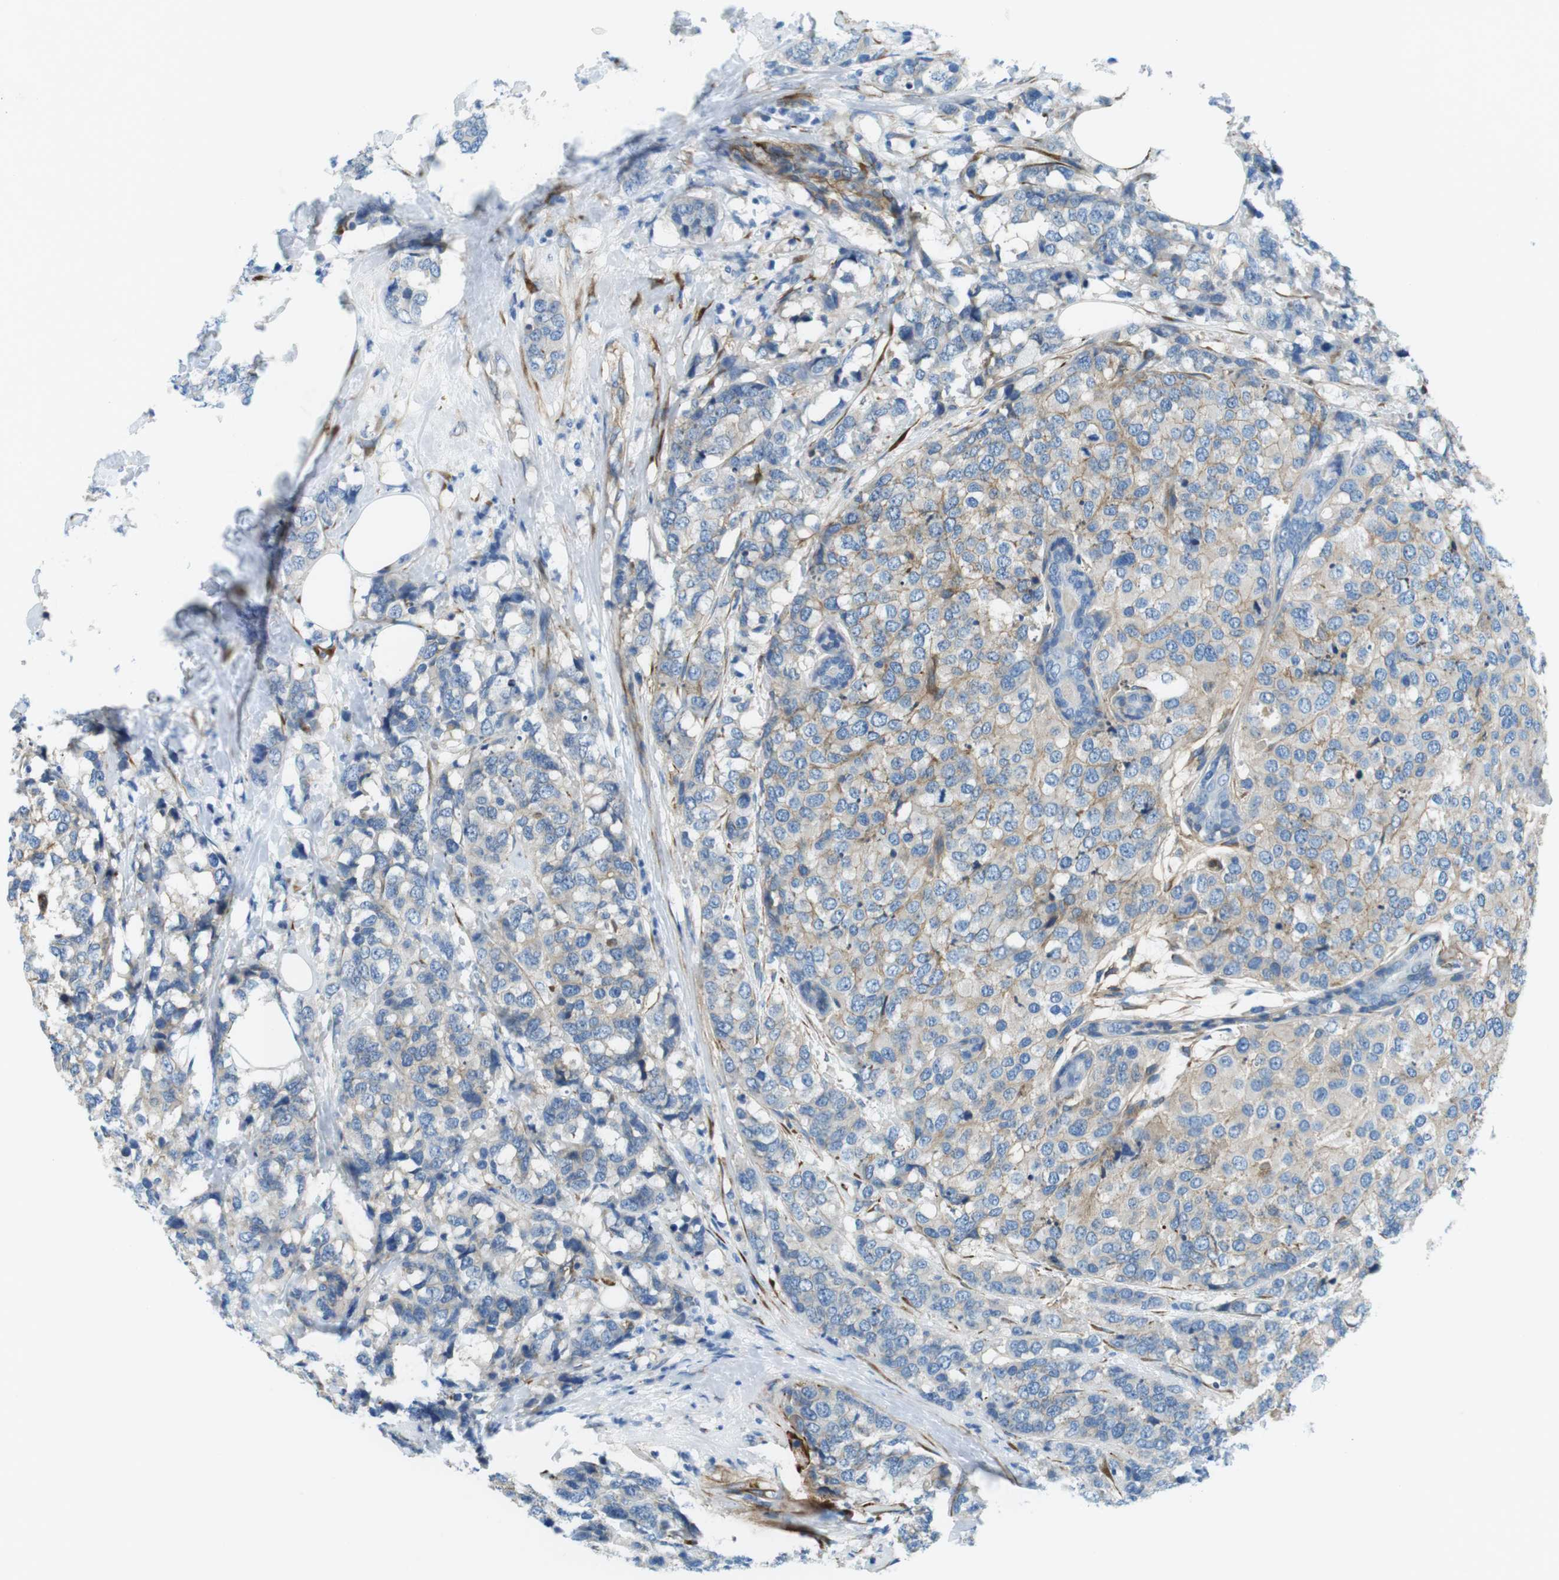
{"staining": {"intensity": "weak", "quantity": "25%-75%", "location": "cytoplasmic/membranous"}, "tissue": "breast cancer", "cell_type": "Tumor cells", "image_type": "cancer", "snomed": [{"axis": "morphology", "description": "Lobular carcinoma"}, {"axis": "topography", "description": "Breast"}], "caption": "DAB (3,3'-diaminobenzidine) immunohistochemical staining of human breast cancer (lobular carcinoma) shows weak cytoplasmic/membranous protein staining in about 25%-75% of tumor cells.", "gene": "EMP2", "patient": {"sex": "female", "age": 59}}